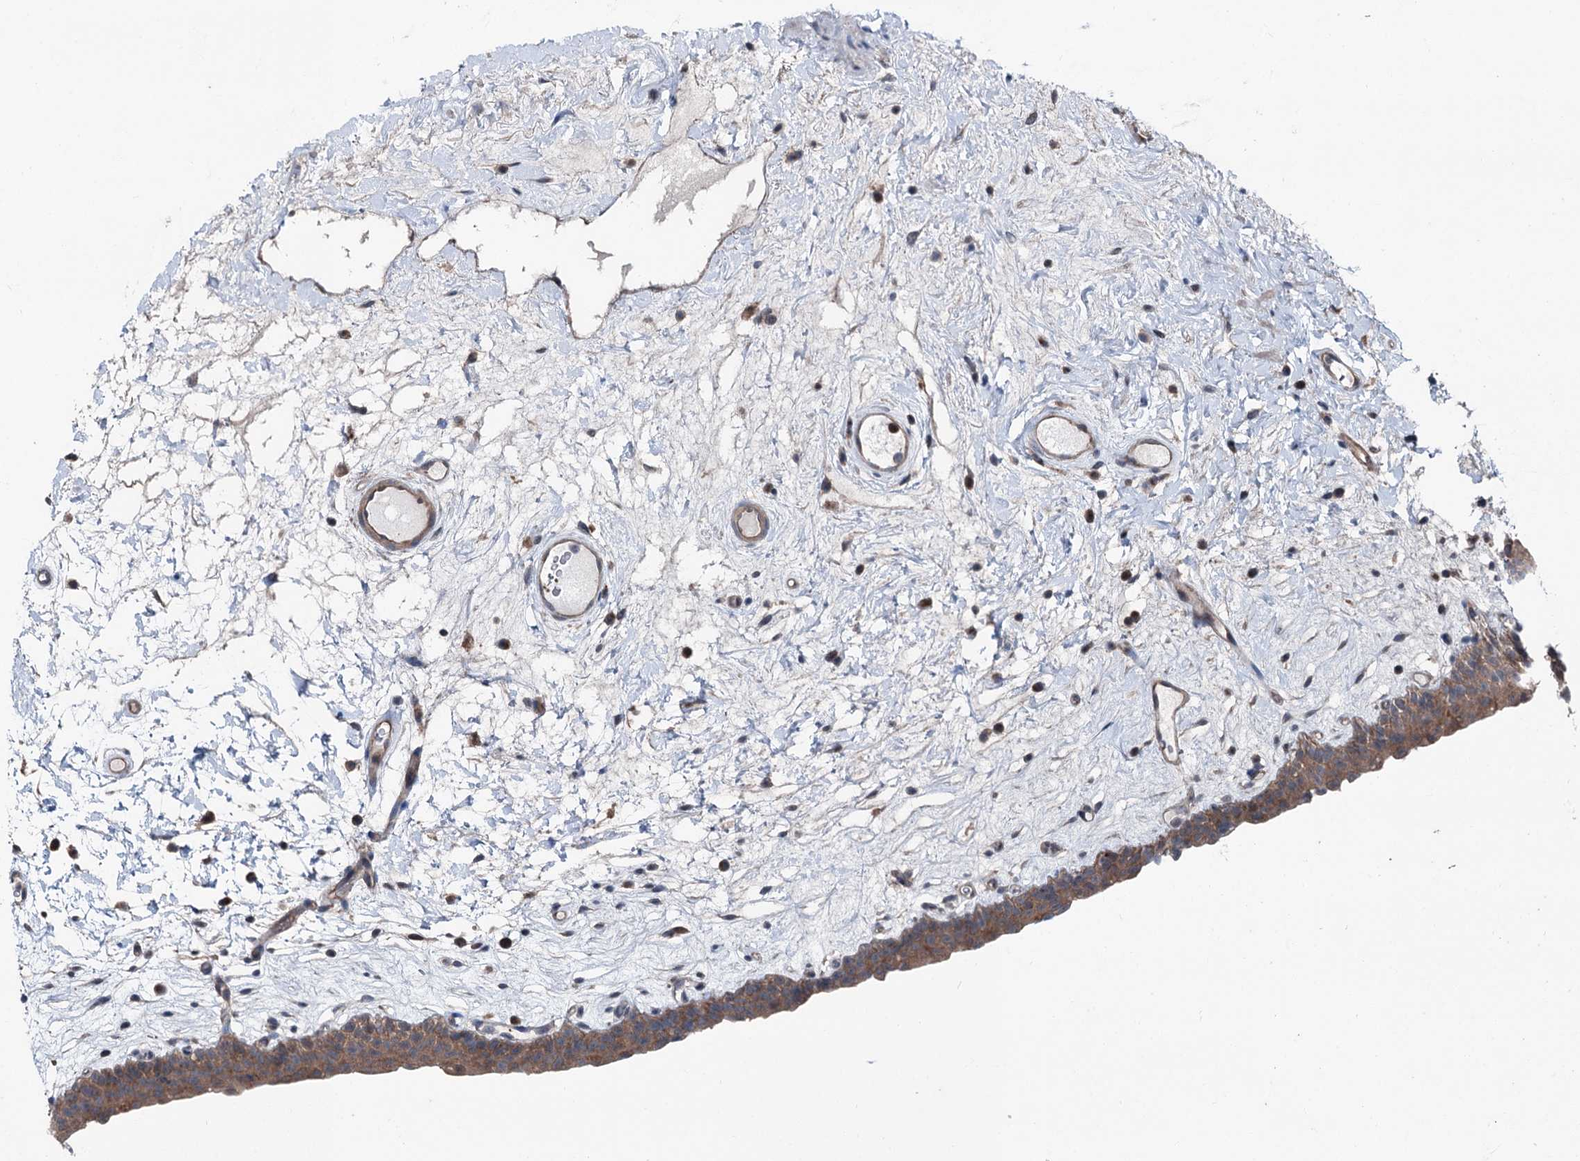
{"staining": {"intensity": "moderate", "quantity": ">75%", "location": "cytoplasmic/membranous"}, "tissue": "urinary bladder", "cell_type": "Urothelial cells", "image_type": "normal", "snomed": [{"axis": "morphology", "description": "Normal tissue, NOS"}, {"axis": "topography", "description": "Urinary bladder"}], "caption": "The image displays a brown stain indicating the presence of a protein in the cytoplasmic/membranous of urothelial cells in urinary bladder.", "gene": "PSMD13", "patient": {"sex": "male", "age": 83}}